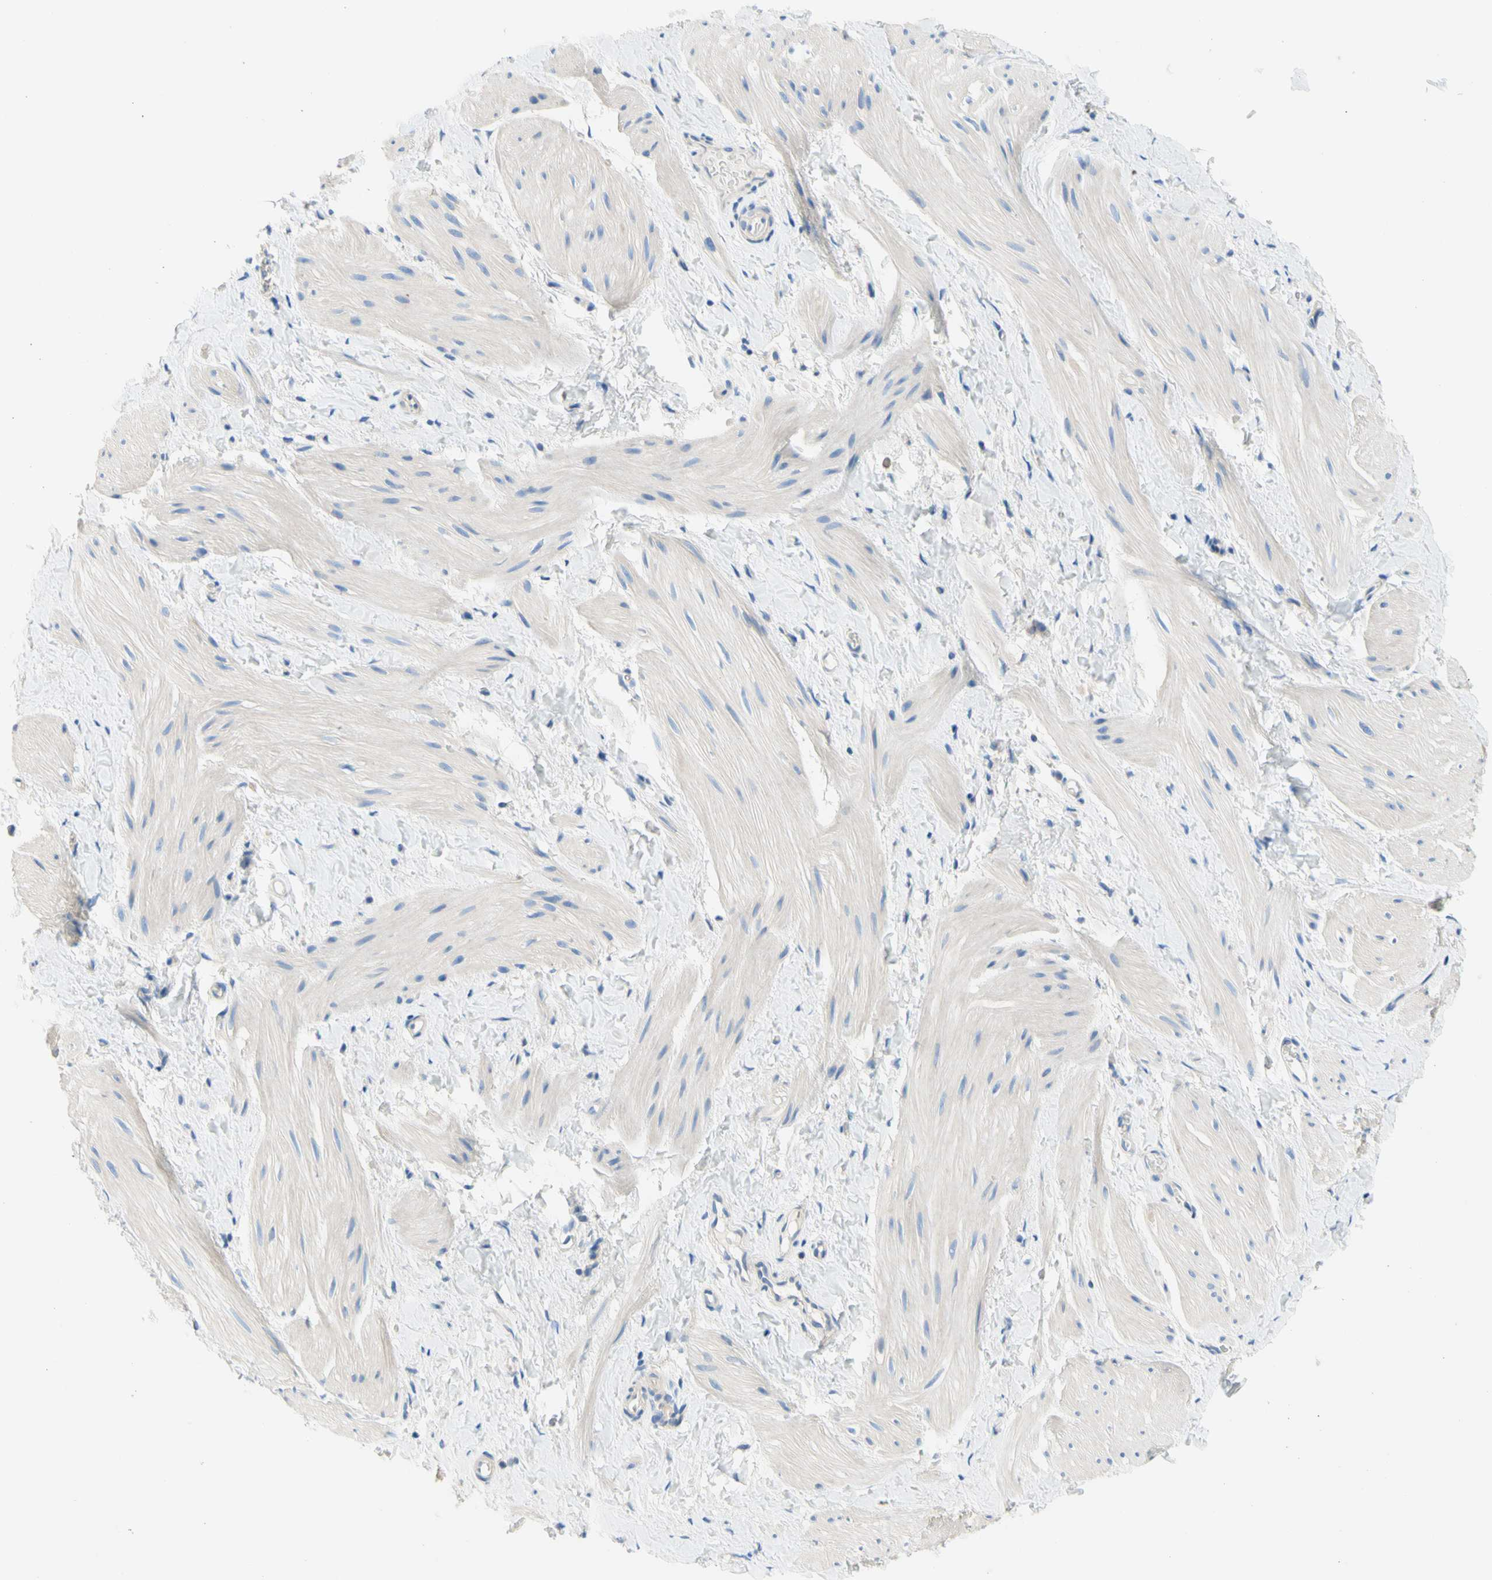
{"staining": {"intensity": "negative", "quantity": "none", "location": "none"}, "tissue": "smooth muscle", "cell_type": "Smooth muscle cells", "image_type": "normal", "snomed": [{"axis": "morphology", "description": "Normal tissue, NOS"}, {"axis": "topography", "description": "Smooth muscle"}], "caption": "IHC image of benign smooth muscle stained for a protein (brown), which reveals no expression in smooth muscle cells. Brightfield microscopy of immunohistochemistry (IHC) stained with DAB (brown) and hematoxylin (blue), captured at high magnification.", "gene": "F3", "patient": {"sex": "male", "age": 16}}